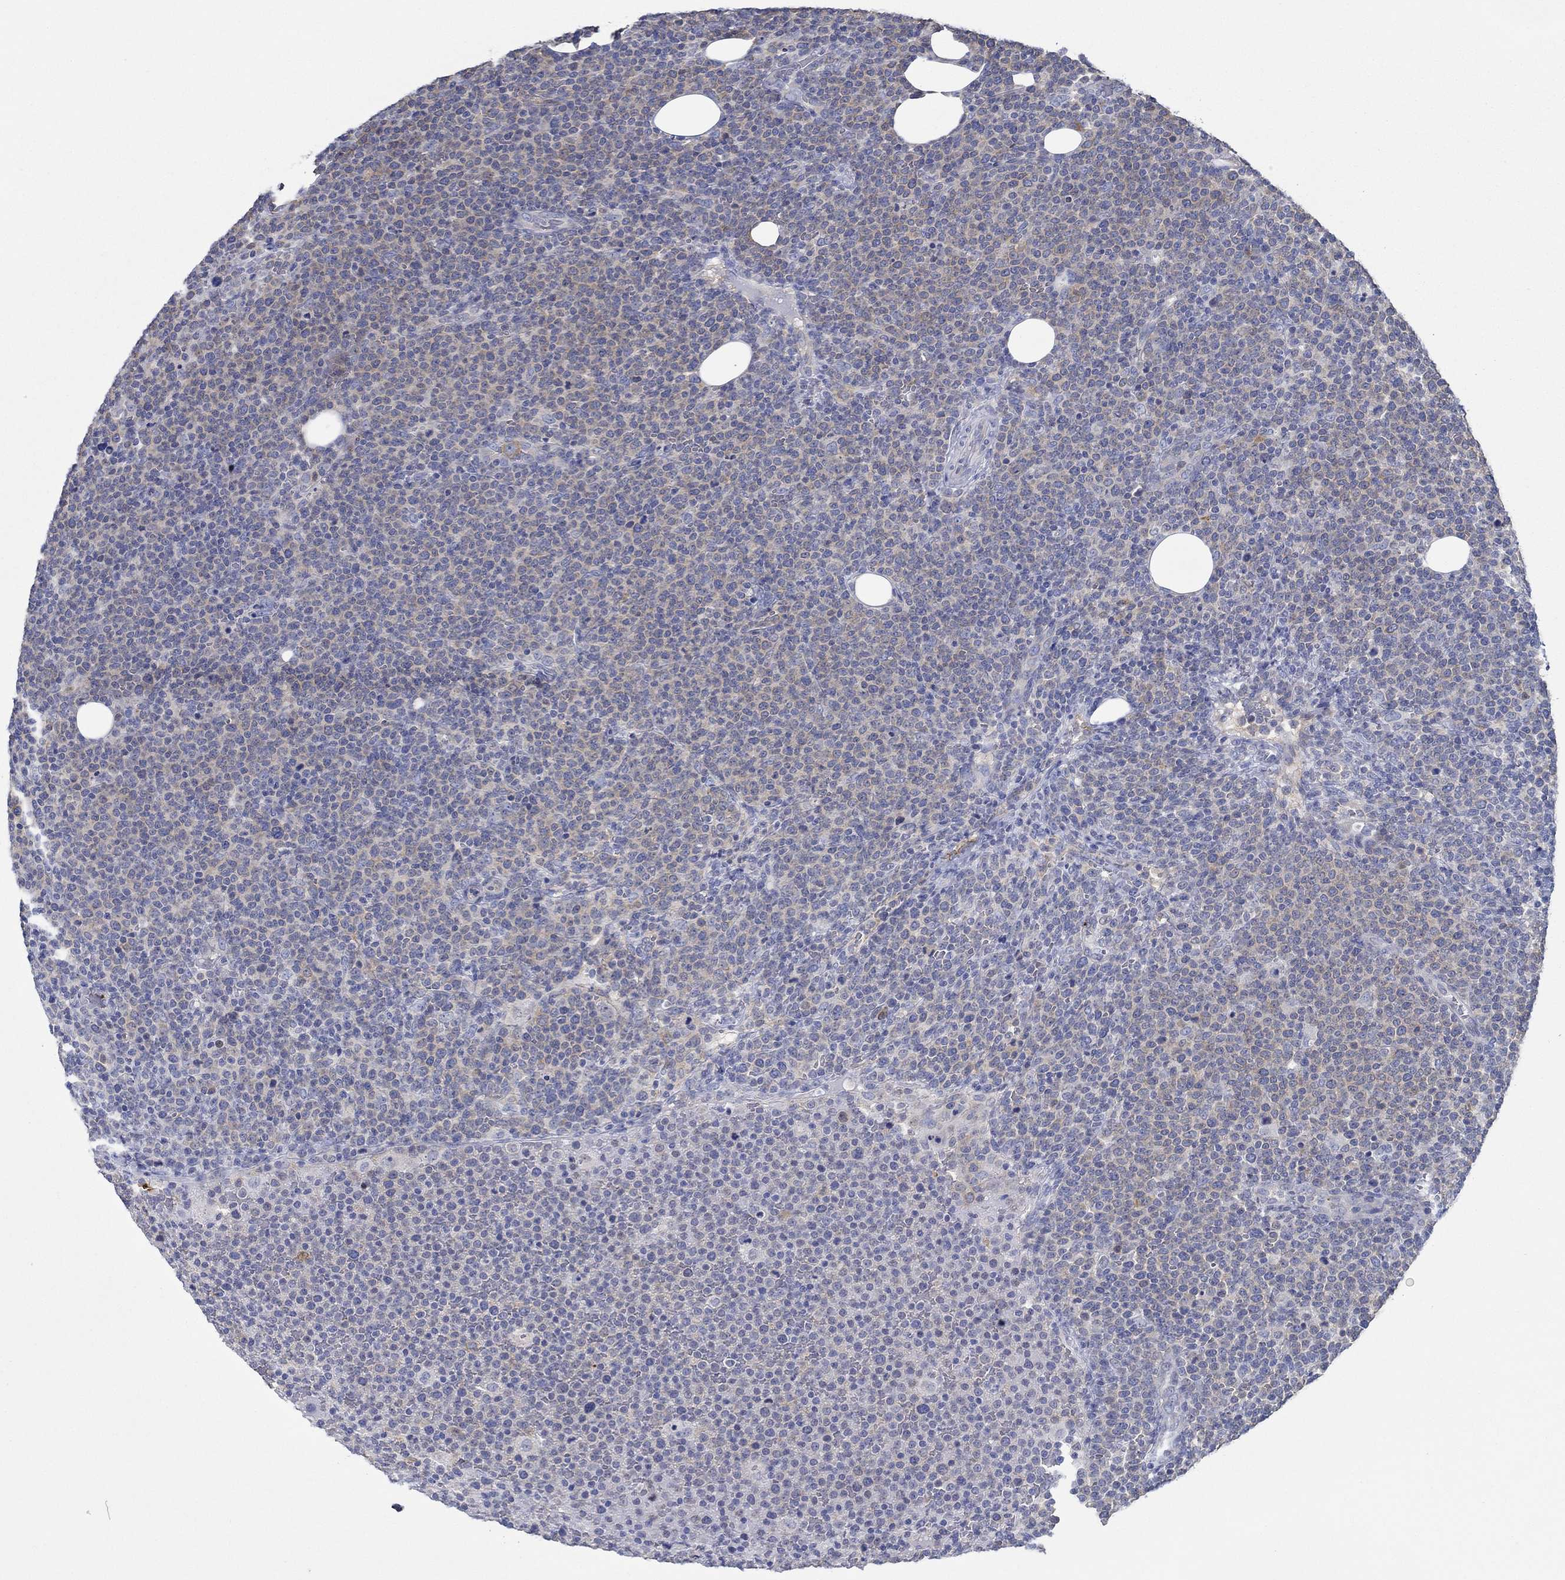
{"staining": {"intensity": "weak", "quantity": ">75%", "location": "cytoplasmic/membranous"}, "tissue": "lymphoma", "cell_type": "Tumor cells", "image_type": "cancer", "snomed": [{"axis": "morphology", "description": "Malignant lymphoma, non-Hodgkin's type, High grade"}, {"axis": "topography", "description": "Lymph node"}], "caption": "This is a photomicrograph of immunohistochemistry staining of high-grade malignant lymphoma, non-Hodgkin's type, which shows weak positivity in the cytoplasmic/membranous of tumor cells.", "gene": "SLC27A3", "patient": {"sex": "male", "age": 61}}